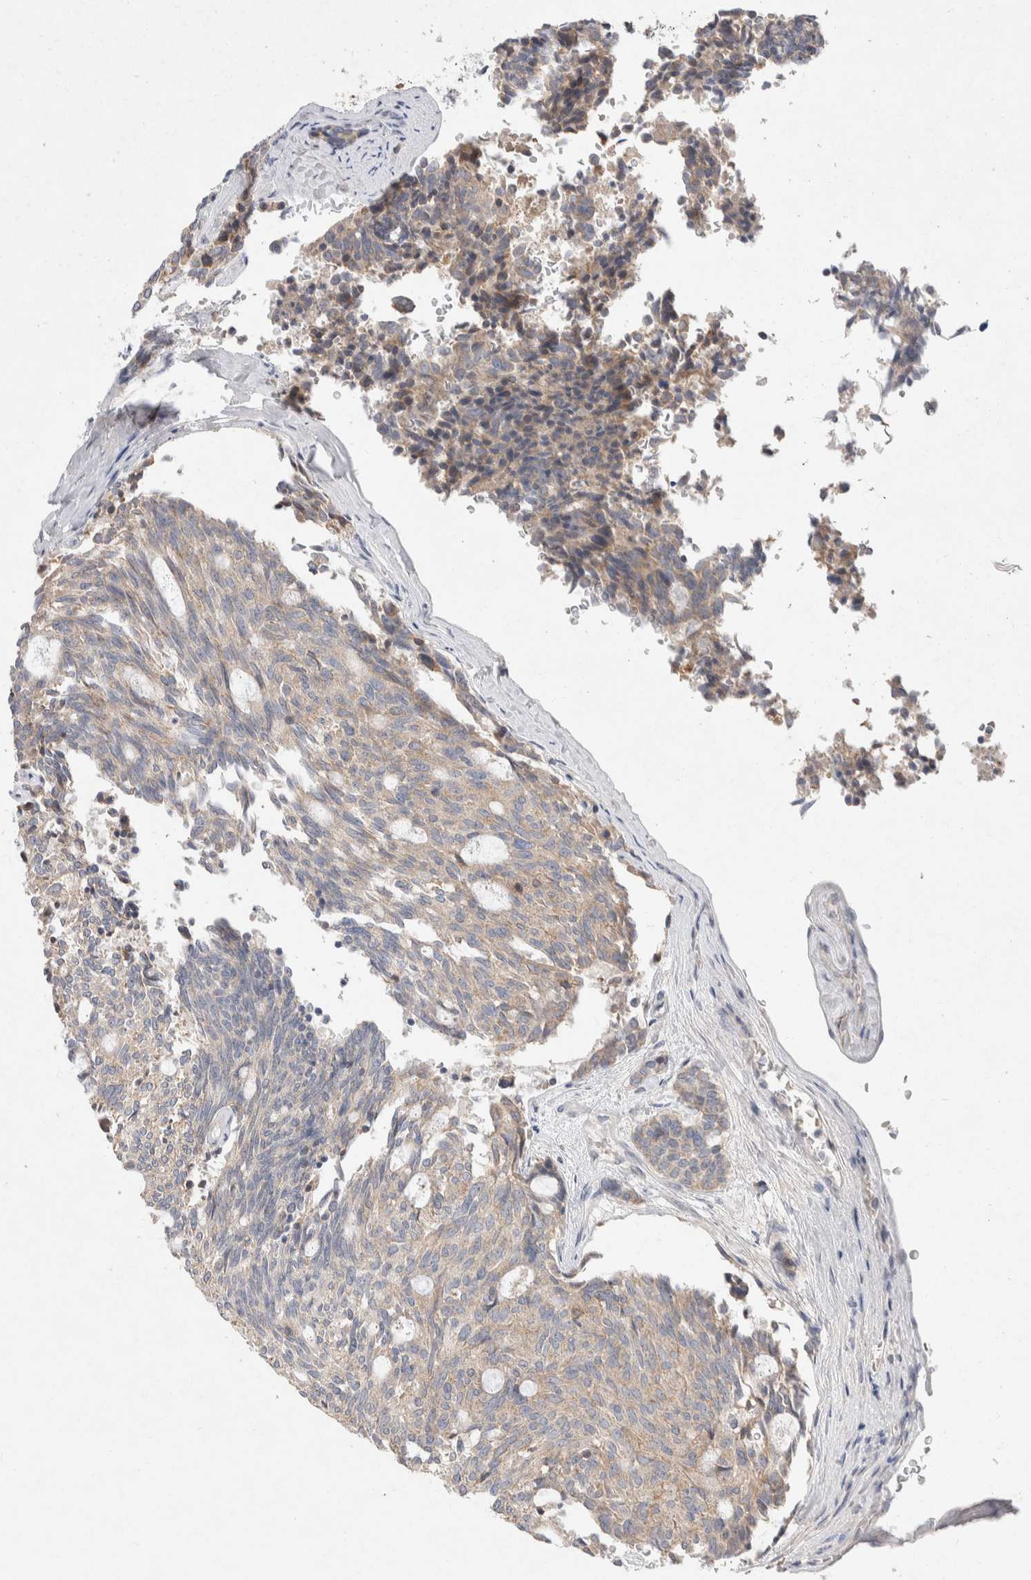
{"staining": {"intensity": "weak", "quantity": "25%-75%", "location": "cytoplasmic/membranous"}, "tissue": "carcinoid", "cell_type": "Tumor cells", "image_type": "cancer", "snomed": [{"axis": "morphology", "description": "Carcinoid, malignant, NOS"}, {"axis": "topography", "description": "Pancreas"}], "caption": "Brown immunohistochemical staining in carcinoid (malignant) displays weak cytoplasmic/membranous staining in about 25%-75% of tumor cells. The staining was performed using DAB to visualize the protein expression in brown, while the nuclei were stained in blue with hematoxylin (Magnification: 20x).", "gene": "CMTM4", "patient": {"sex": "female", "age": 54}}